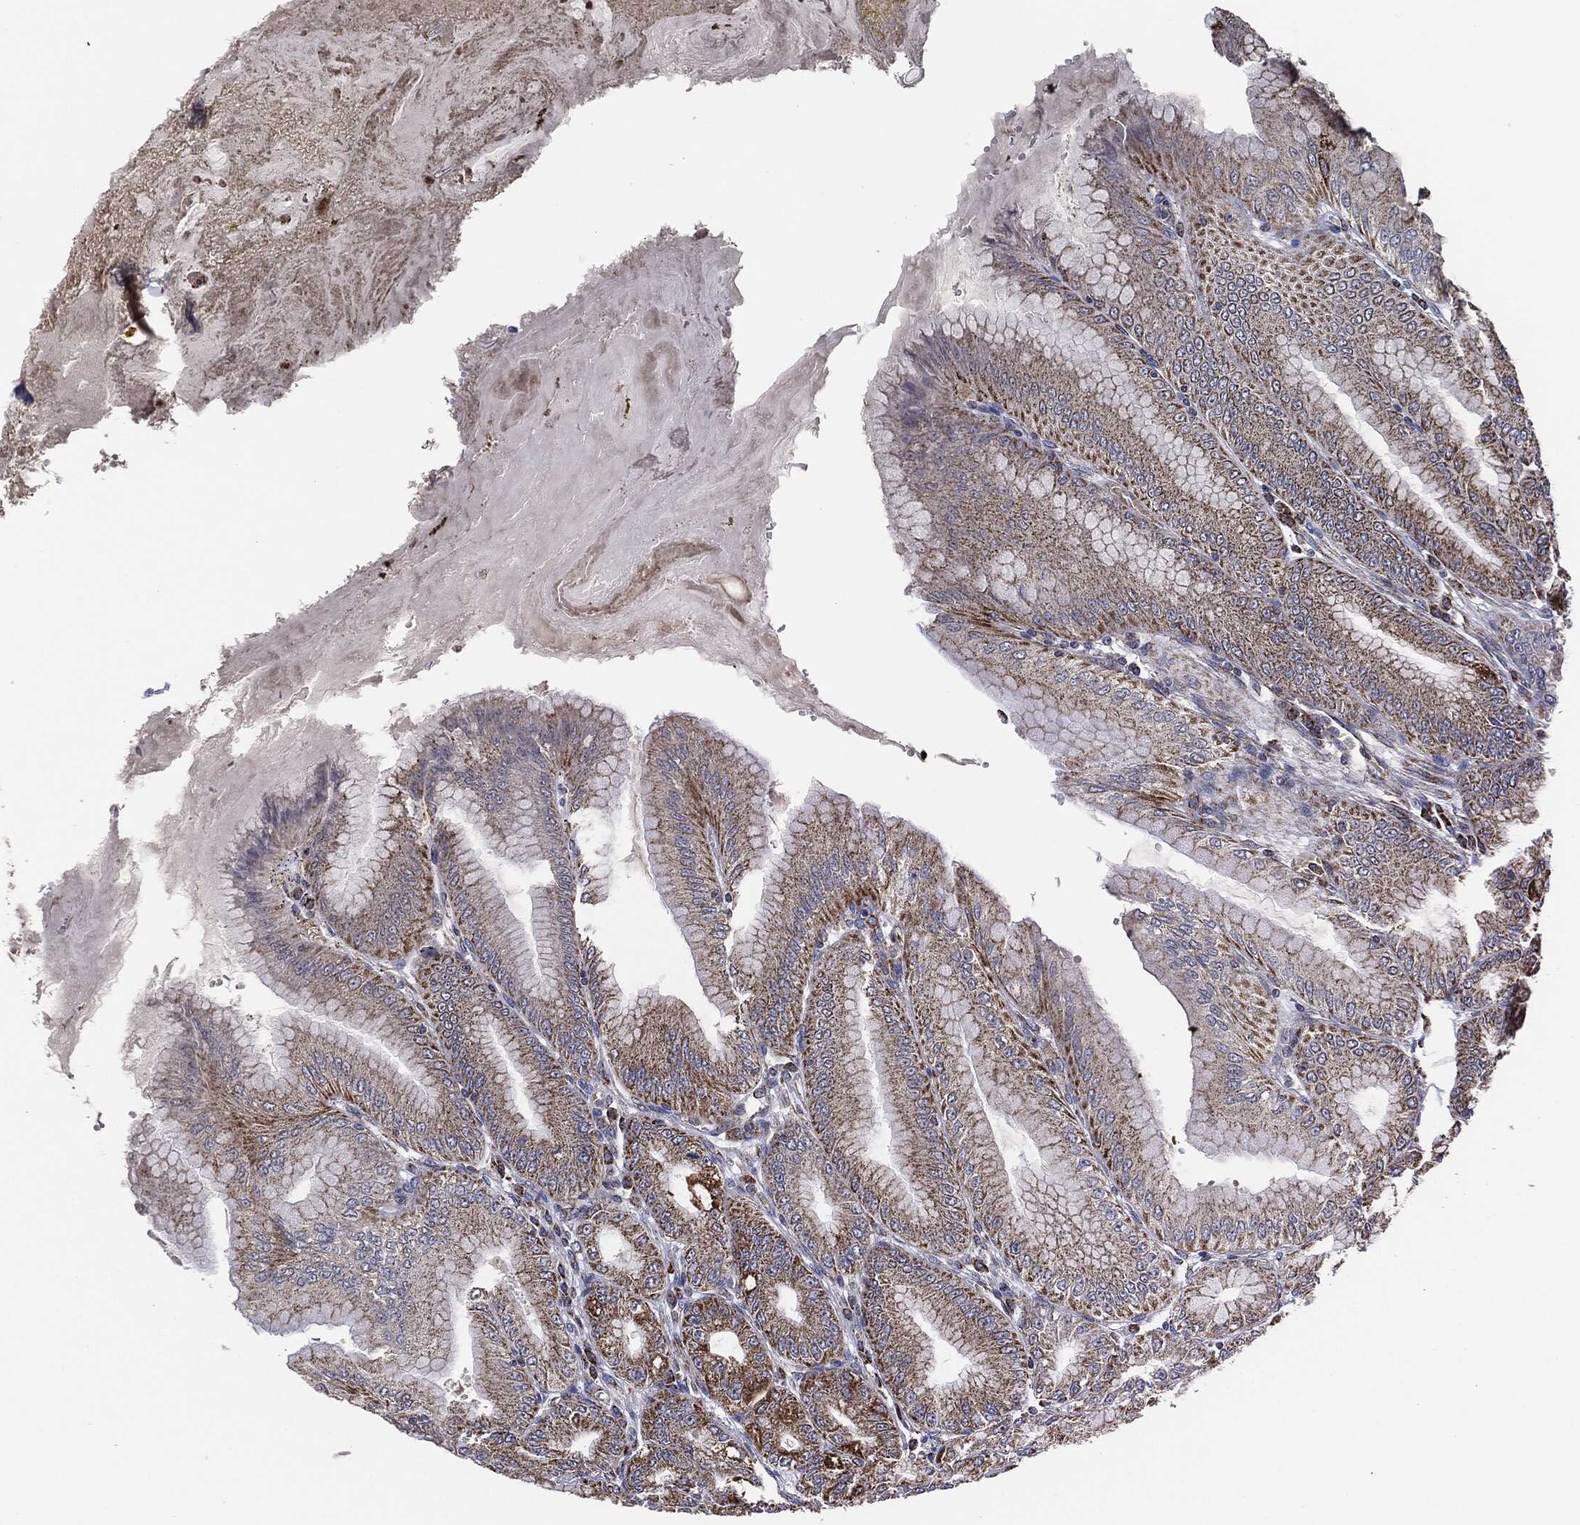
{"staining": {"intensity": "strong", "quantity": "25%-75%", "location": "cytoplasmic/membranous"}, "tissue": "stomach", "cell_type": "Glandular cells", "image_type": "normal", "snomed": [{"axis": "morphology", "description": "Normal tissue, NOS"}, {"axis": "topography", "description": "Stomach"}], "caption": "An immunohistochemistry image of normal tissue is shown. Protein staining in brown highlights strong cytoplasmic/membranous positivity in stomach within glandular cells.", "gene": "NDUFV2", "patient": {"sex": "male", "age": 71}}